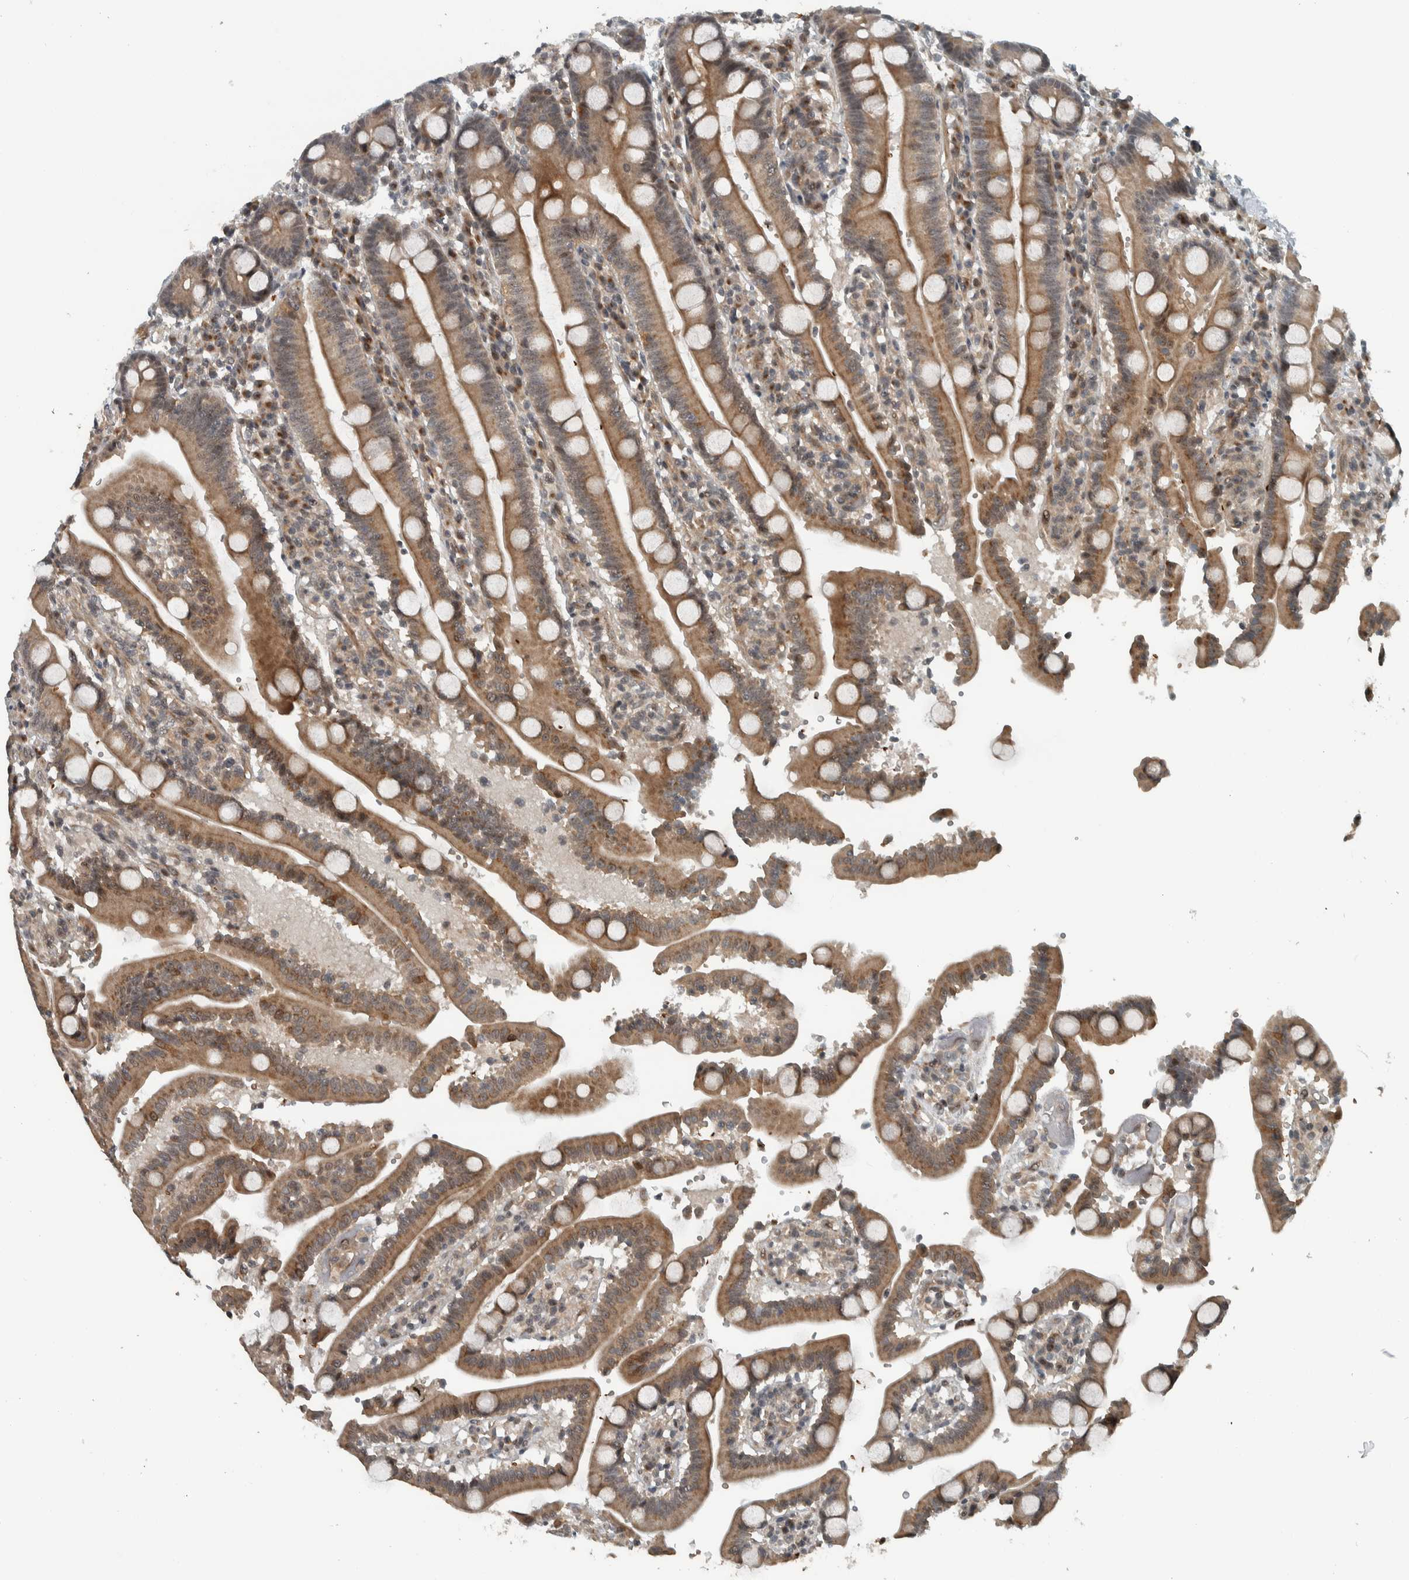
{"staining": {"intensity": "moderate", "quantity": ">75%", "location": "cytoplasmic/membranous"}, "tissue": "duodenum", "cell_type": "Glandular cells", "image_type": "normal", "snomed": [{"axis": "morphology", "description": "Normal tissue, NOS"}, {"axis": "topography", "description": "Small intestine, NOS"}], "caption": "Brown immunohistochemical staining in benign human duodenum displays moderate cytoplasmic/membranous expression in approximately >75% of glandular cells. Using DAB (3,3'-diaminobenzidine) (brown) and hematoxylin (blue) stains, captured at high magnification using brightfield microscopy.", "gene": "NAPG", "patient": {"sex": "female", "age": 71}}